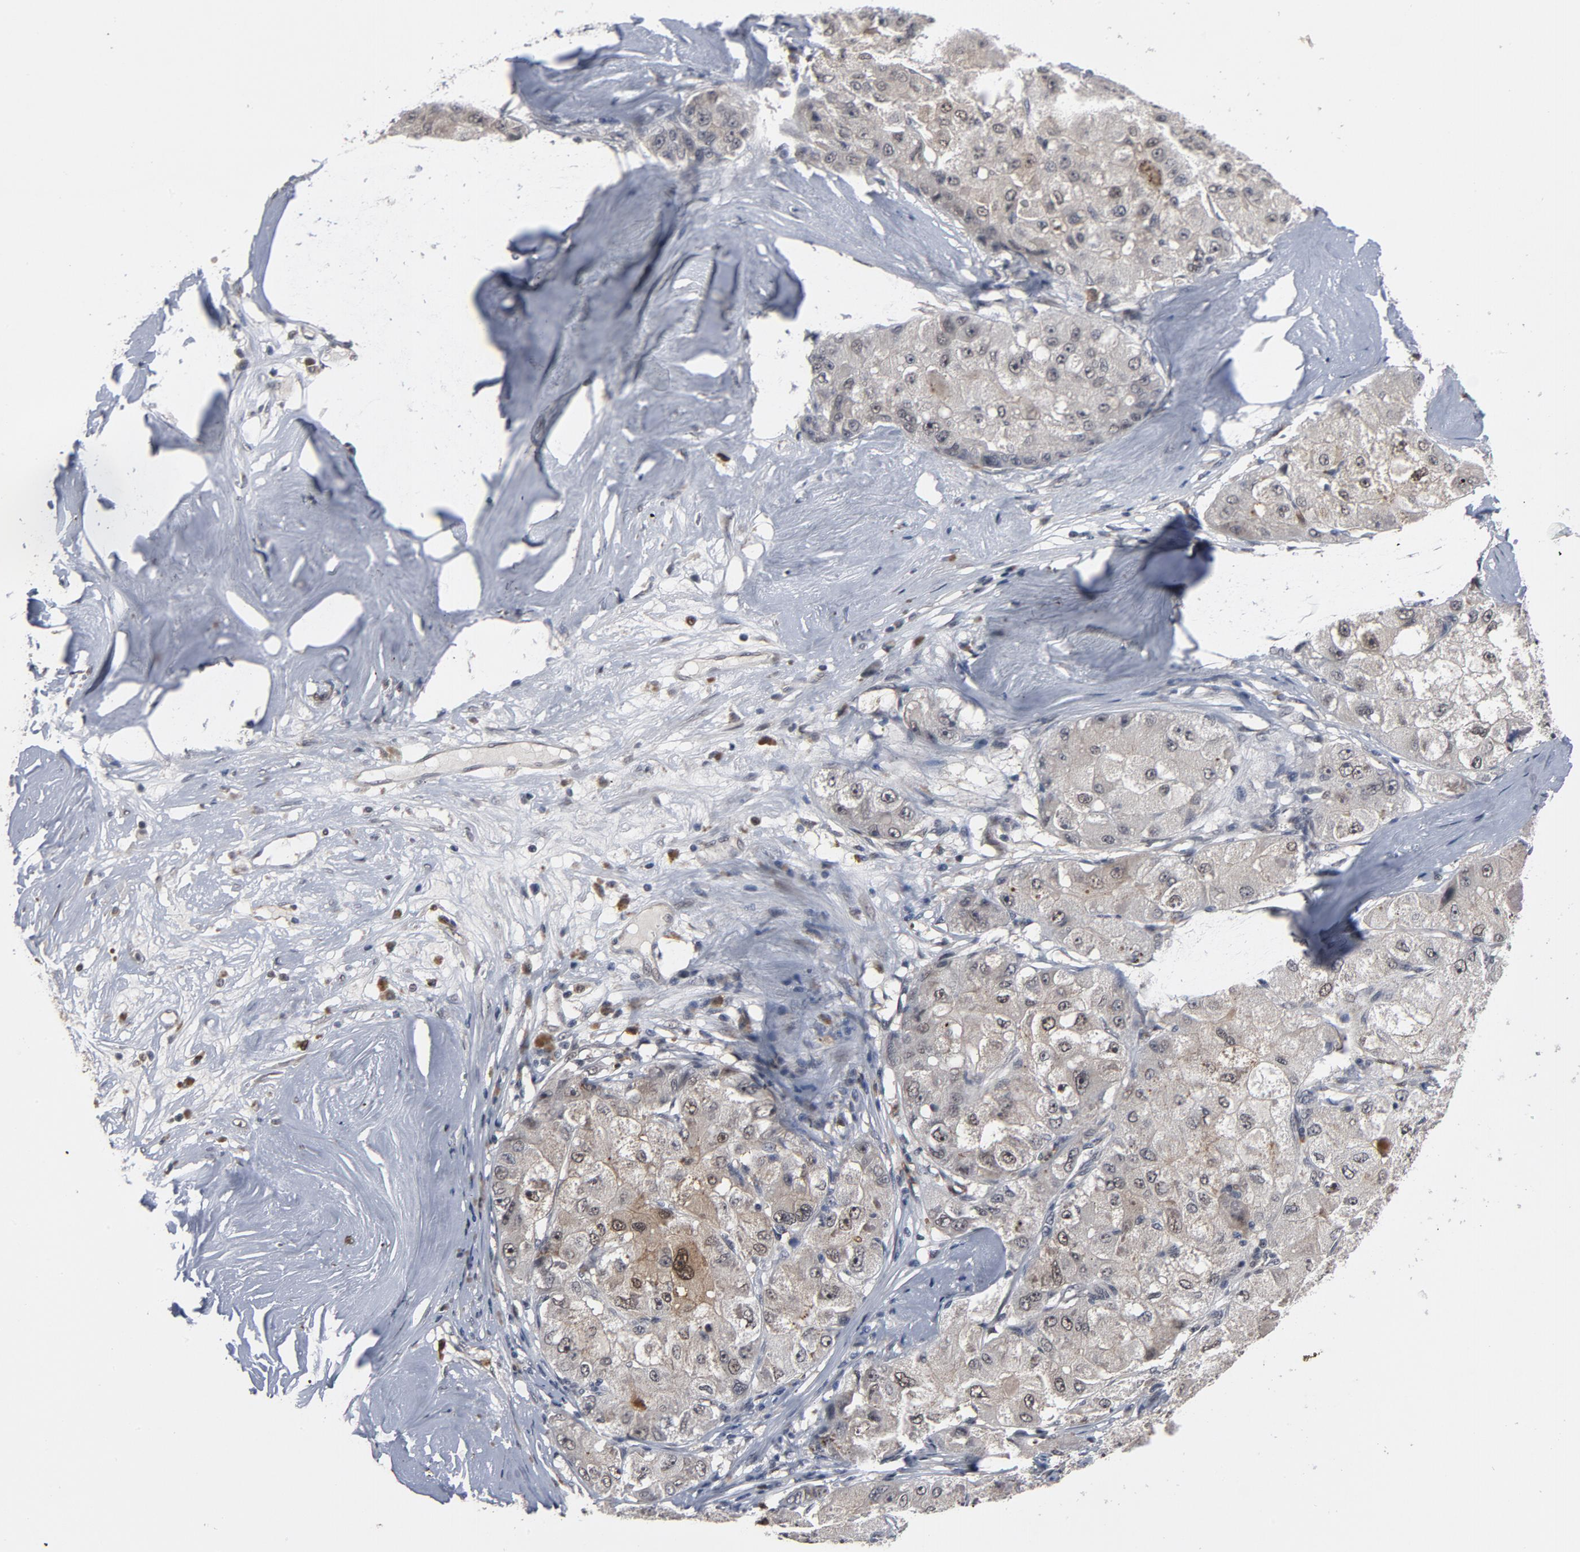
{"staining": {"intensity": "negative", "quantity": "none", "location": "none"}, "tissue": "liver cancer", "cell_type": "Tumor cells", "image_type": "cancer", "snomed": [{"axis": "morphology", "description": "Carcinoma, Hepatocellular, NOS"}, {"axis": "topography", "description": "Liver"}], "caption": "High magnification brightfield microscopy of liver cancer (hepatocellular carcinoma) stained with DAB (brown) and counterstained with hematoxylin (blue): tumor cells show no significant positivity.", "gene": "RTL5", "patient": {"sex": "male", "age": 80}}